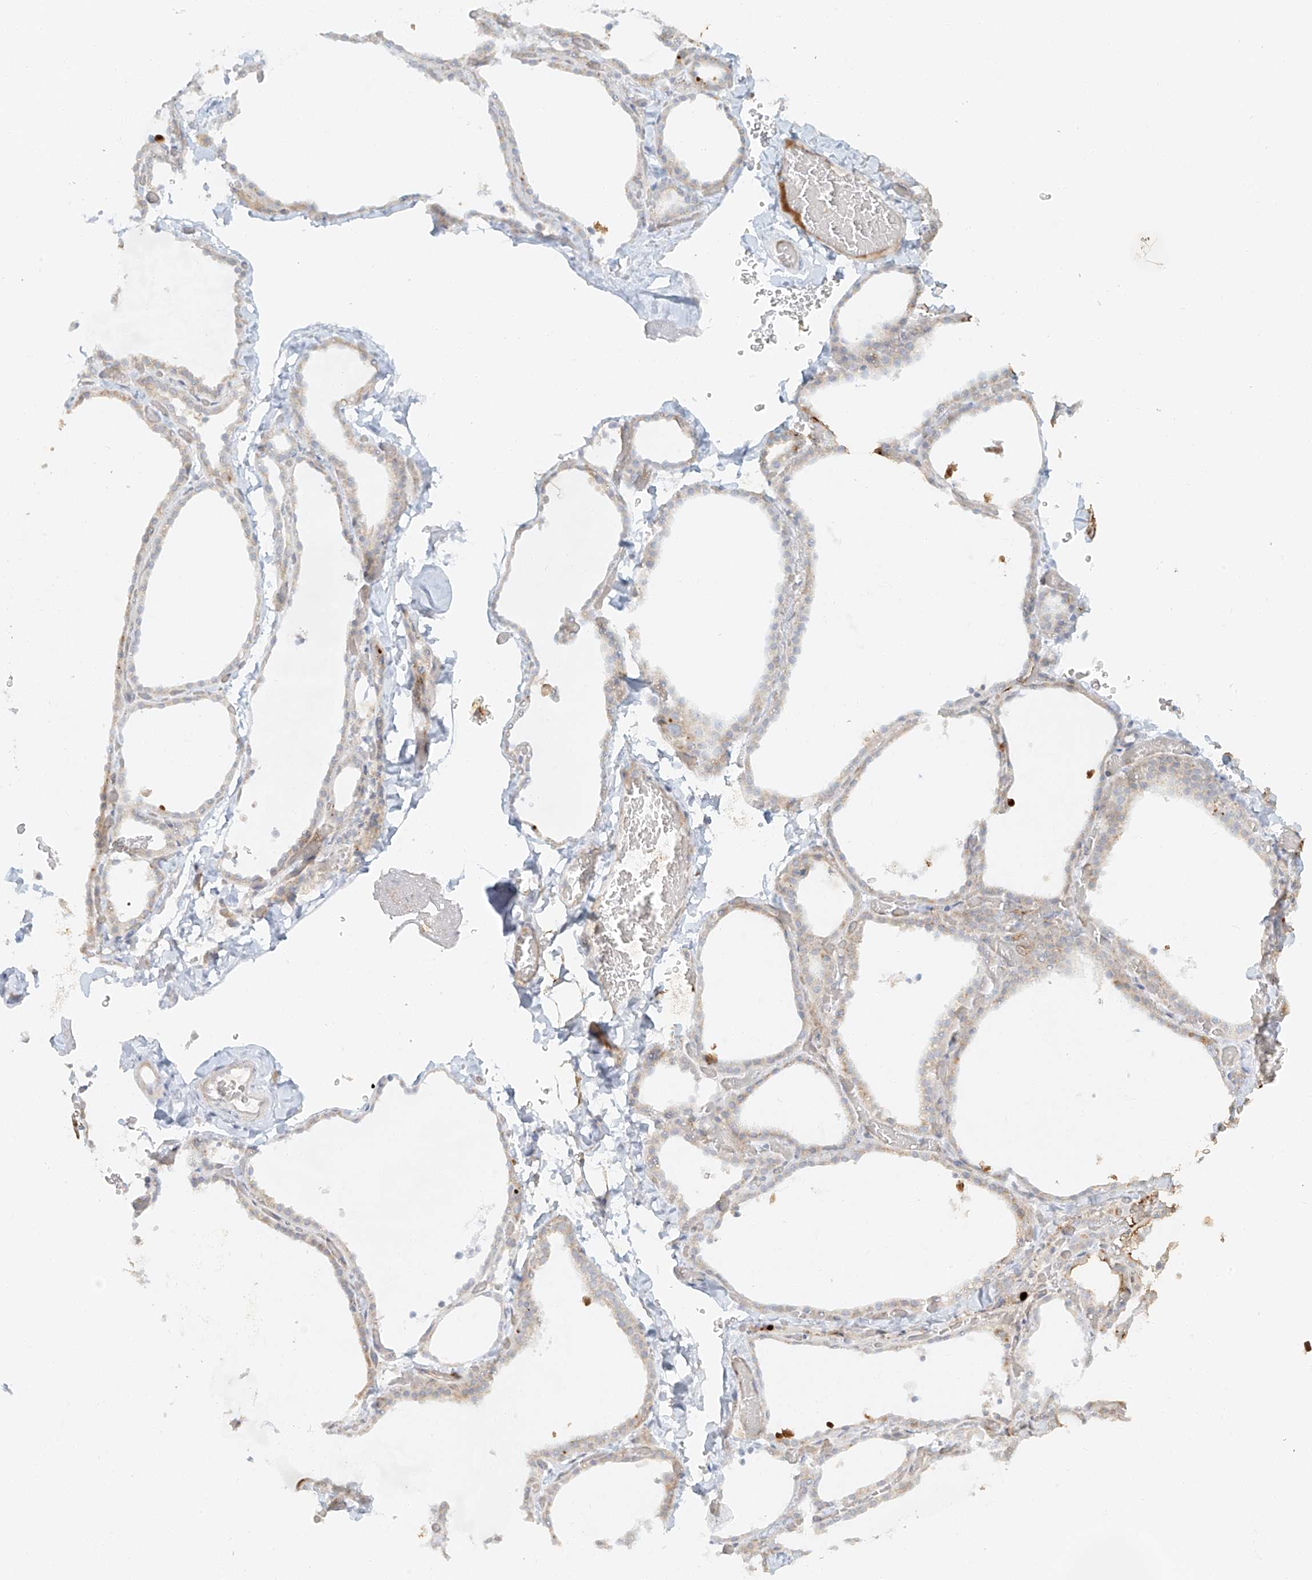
{"staining": {"intensity": "moderate", "quantity": "<25%", "location": "cytoplasmic/membranous"}, "tissue": "thyroid gland", "cell_type": "Glandular cells", "image_type": "normal", "snomed": [{"axis": "morphology", "description": "Normal tissue, NOS"}, {"axis": "topography", "description": "Thyroid gland"}], "caption": "A brown stain shows moderate cytoplasmic/membranous expression of a protein in glandular cells of benign human thyroid gland. (IHC, brightfield microscopy, high magnification).", "gene": "MIPEP", "patient": {"sex": "female", "age": 22}}